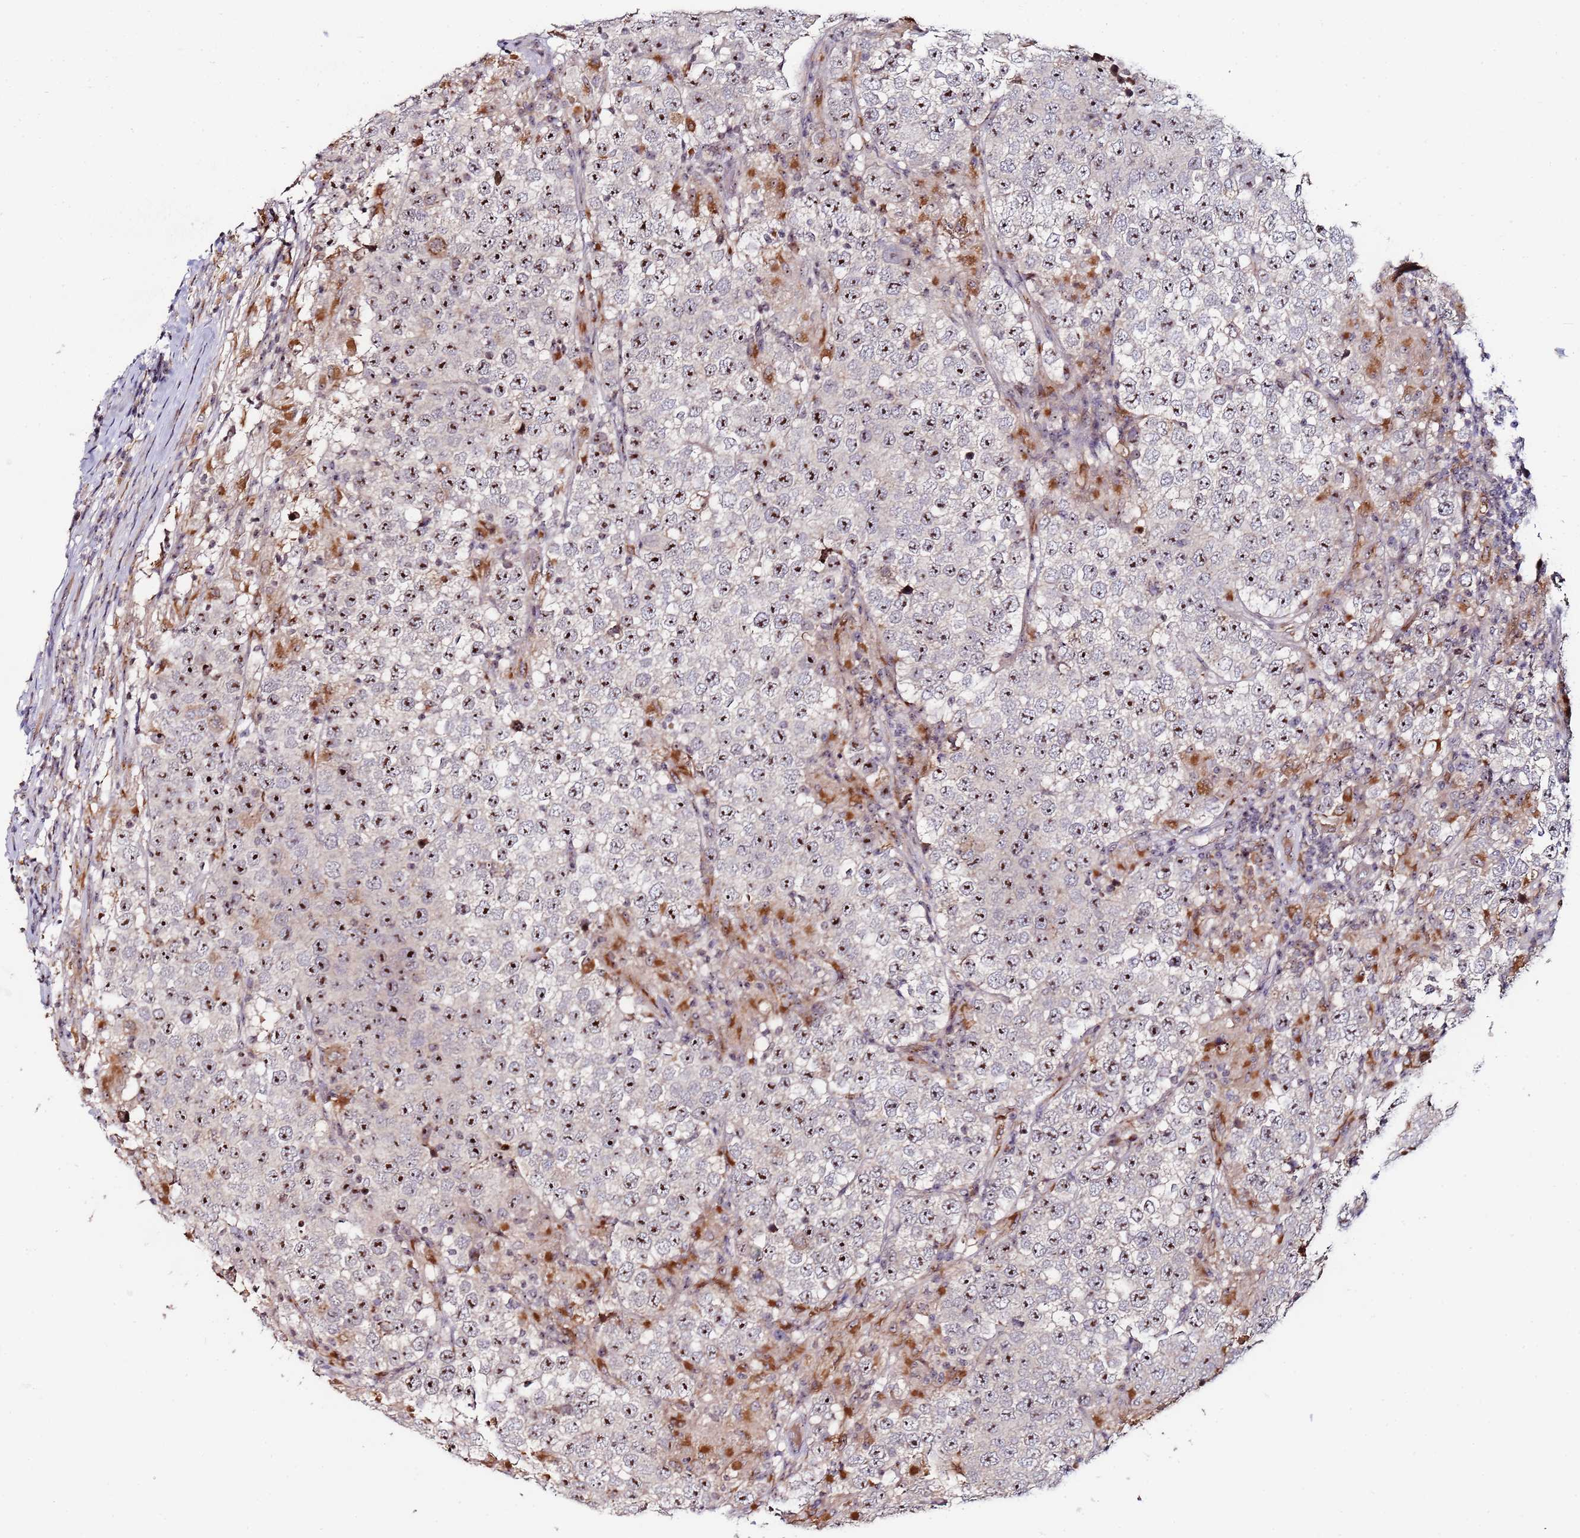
{"staining": {"intensity": "strong", "quantity": ">75%", "location": "nuclear"}, "tissue": "testis cancer", "cell_type": "Tumor cells", "image_type": "cancer", "snomed": [{"axis": "morphology", "description": "Normal tissue, NOS"}, {"axis": "morphology", "description": "Urothelial carcinoma, High grade"}, {"axis": "morphology", "description": "Seminoma, NOS"}, {"axis": "morphology", "description": "Carcinoma, Embryonal, NOS"}, {"axis": "topography", "description": "Urinary bladder"}, {"axis": "topography", "description": "Testis"}], "caption": "A micrograph showing strong nuclear expression in about >75% of tumor cells in testis cancer (embryonal carcinoma), as visualized by brown immunohistochemical staining.", "gene": "KRI1", "patient": {"sex": "male", "age": 41}}